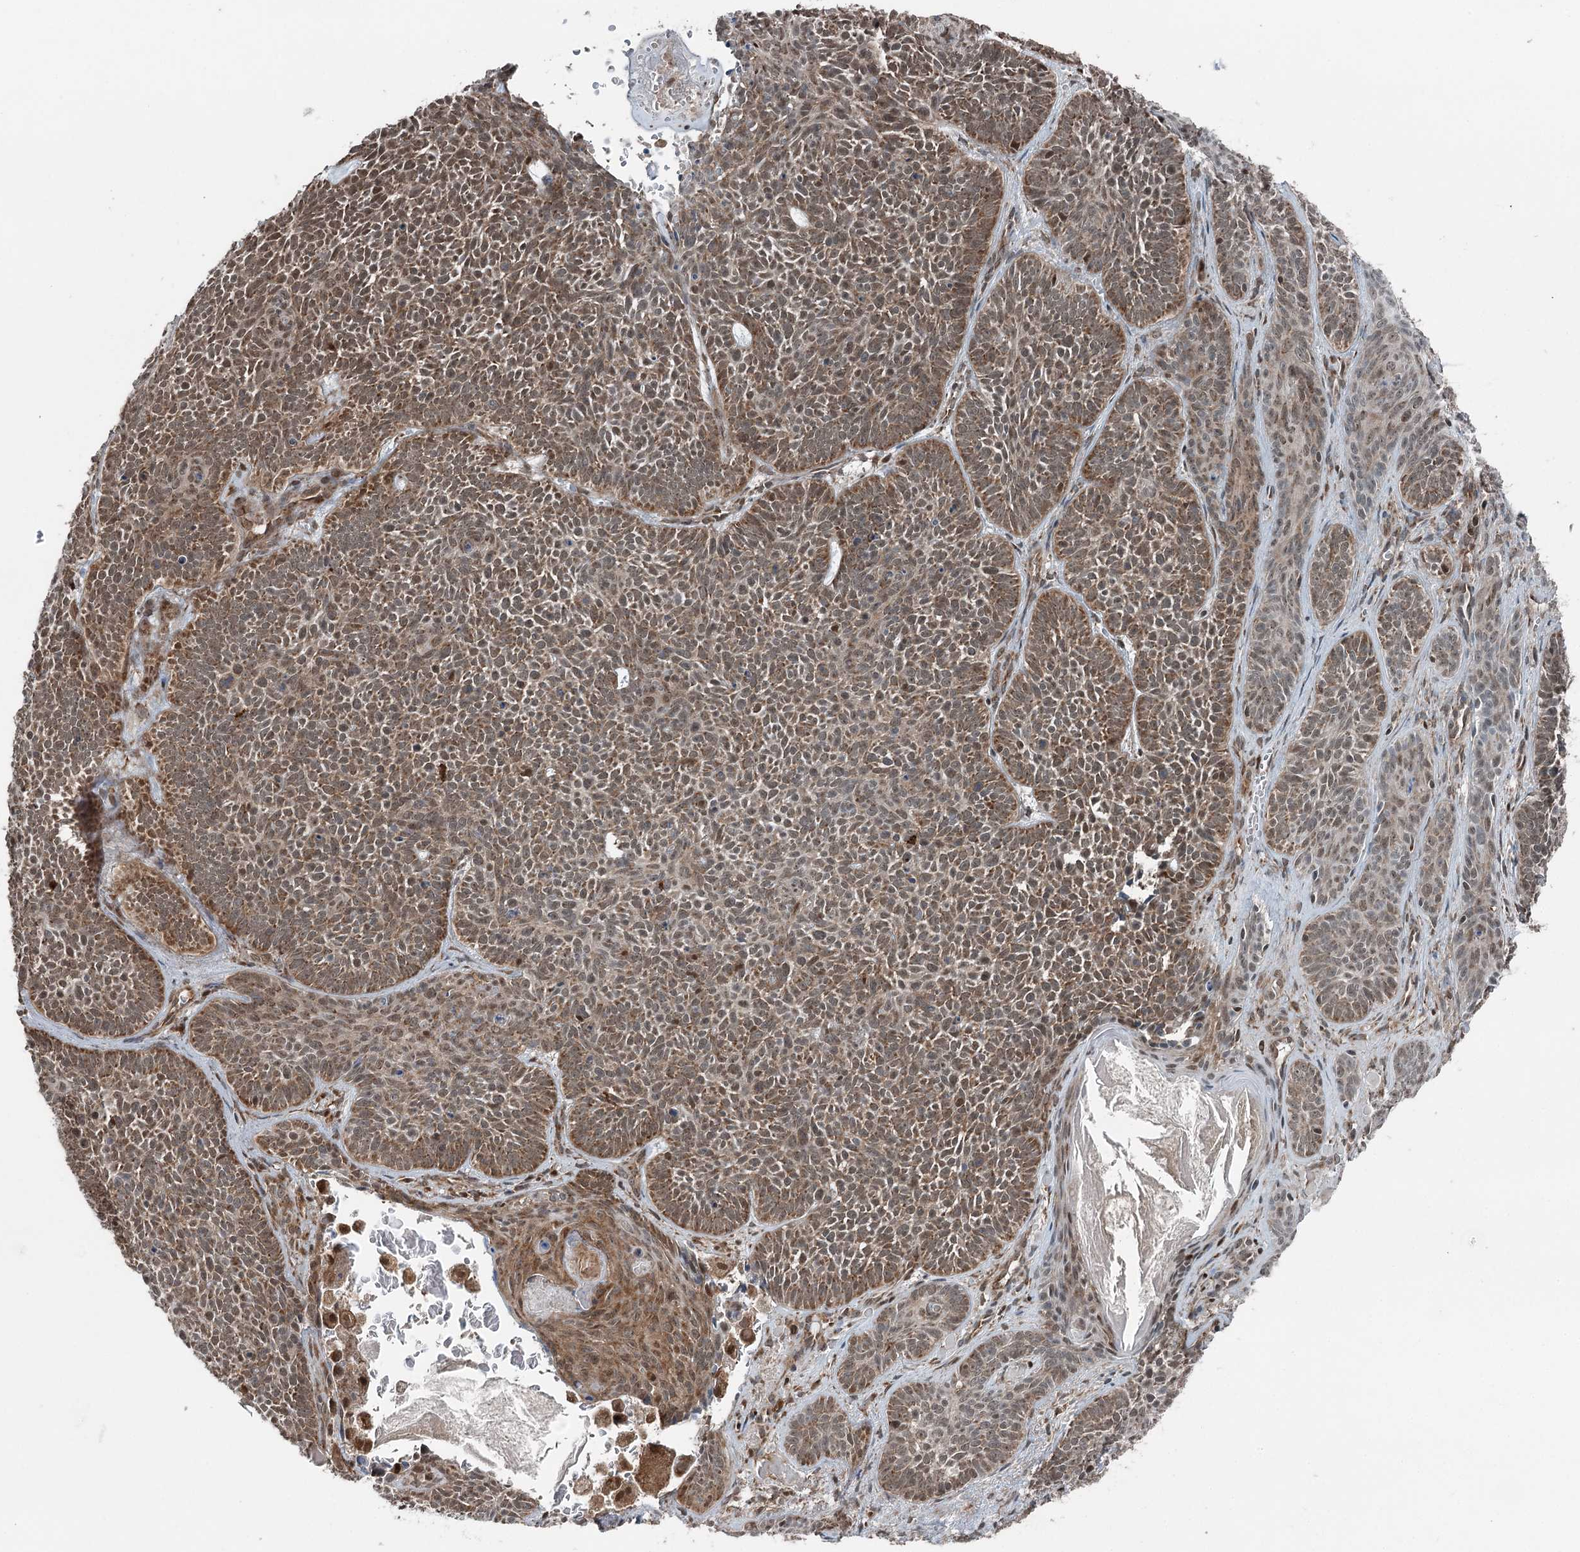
{"staining": {"intensity": "moderate", "quantity": ">75%", "location": "cytoplasmic/membranous"}, "tissue": "skin cancer", "cell_type": "Tumor cells", "image_type": "cancer", "snomed": [{"axis": "morphology", "description": "Basal cell carcinoma"}, {"axis": "topography", "description": "Skin"}], "caption": "DAB (3,3'-diaminobenzidine) immunohistochemical staining of skin basal cell carcinoma displays moderate cytoplasmic/membranous protein expression in approximately >75% of tumor cells.", "gene": "WAPL", "patient": {"sex": "male", "age": 85}}